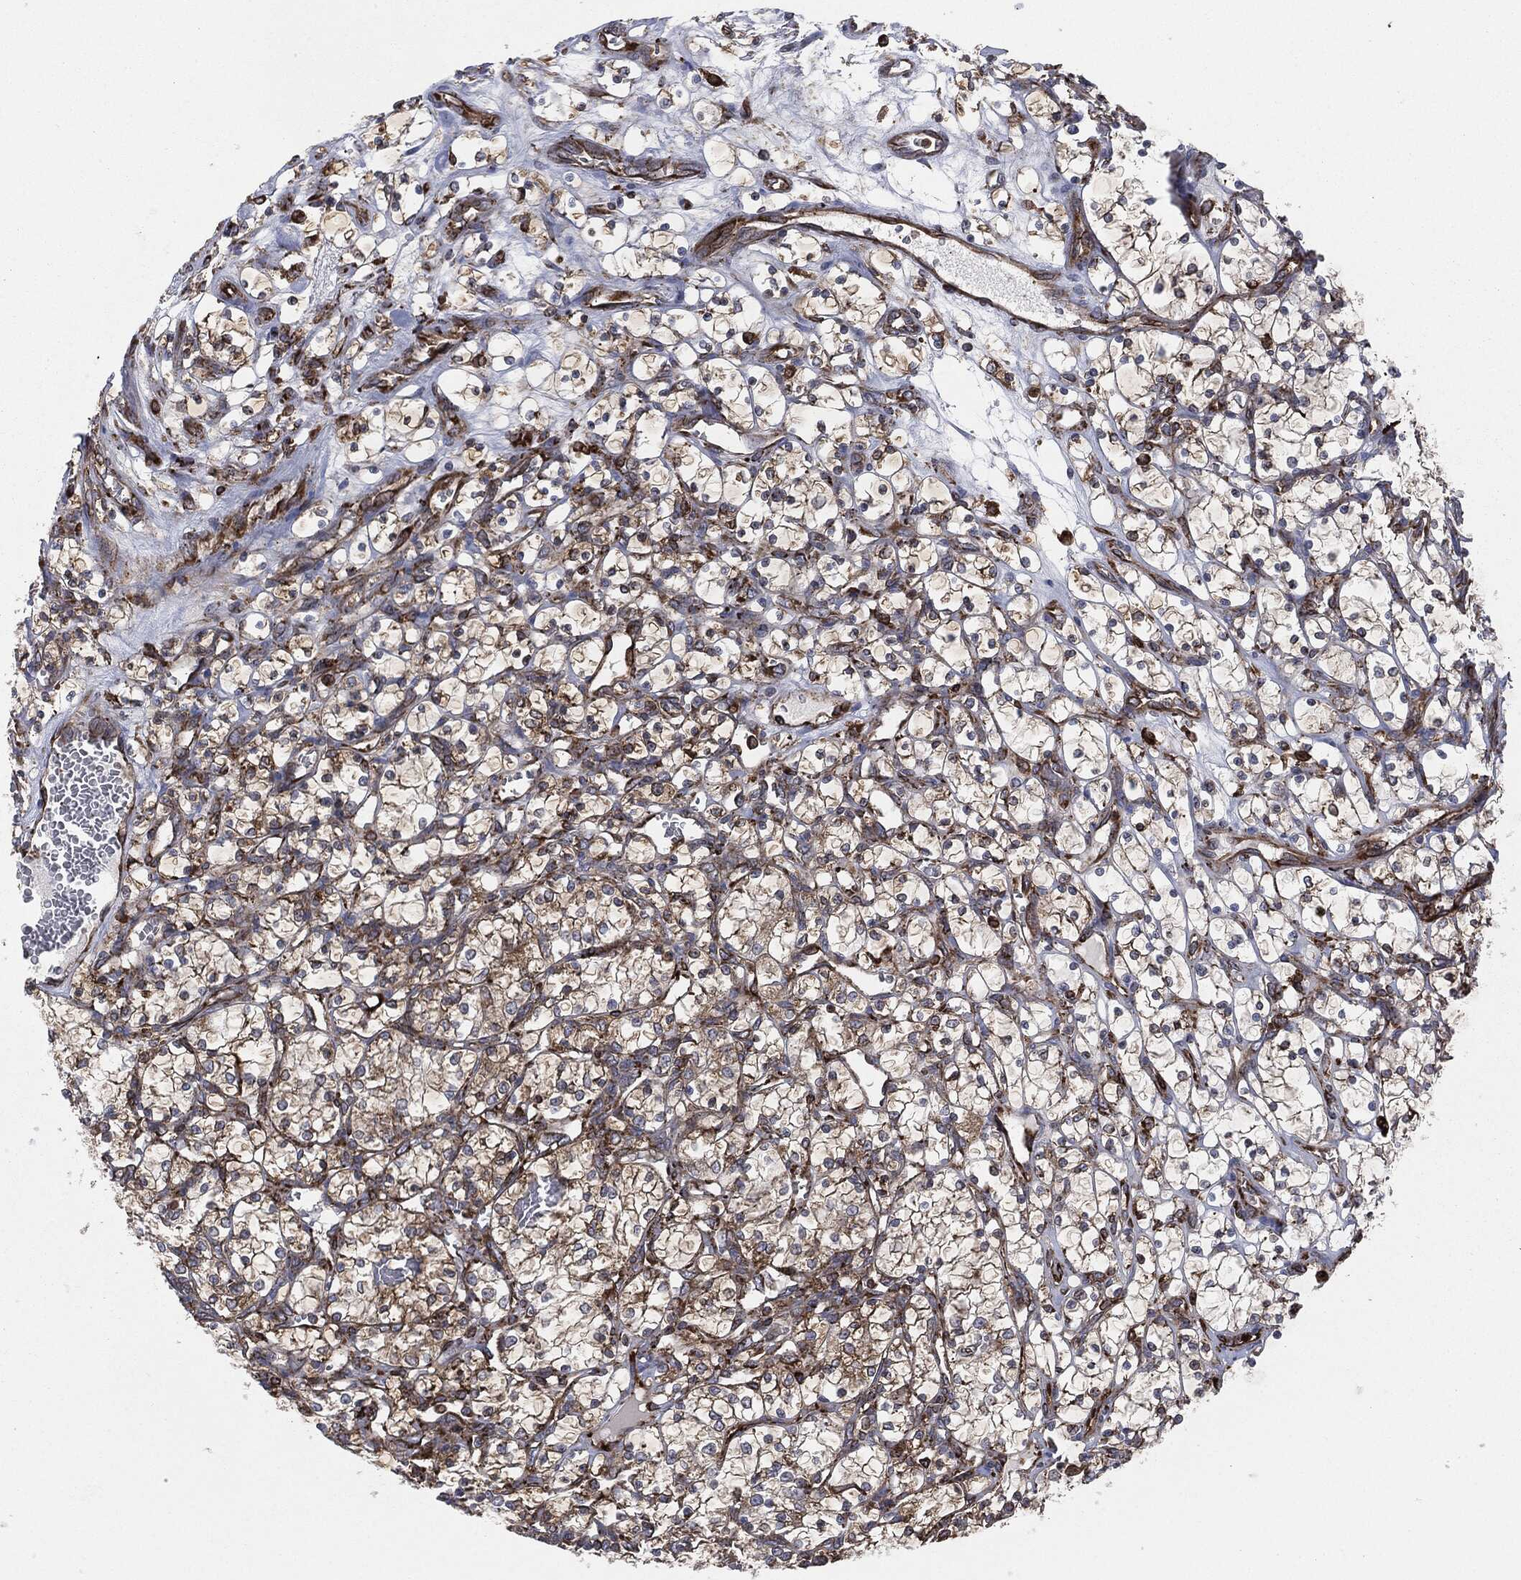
{"staining": {"intensity": "moderate", "quantity": ">75%", "location": "cytoplasmic/membranous"}, "tissue": "renal cancer", "cell_type": "Tumor cells", "image_type": "cancer", "snomed": [{"axis": "morphology", "description": "Adenocarcinoma, NOS"}, {"axis": "topography", "description": "Kidney"}], "caption": "Human renal cancer (adenocarcinoma) stained for a protein (brown) demonstrates moderate cytoplasmic/membranous positive expression in about >75% of tumor cells.", "gene": "CALR", "patient": {"sex": "female", "age": 69}}